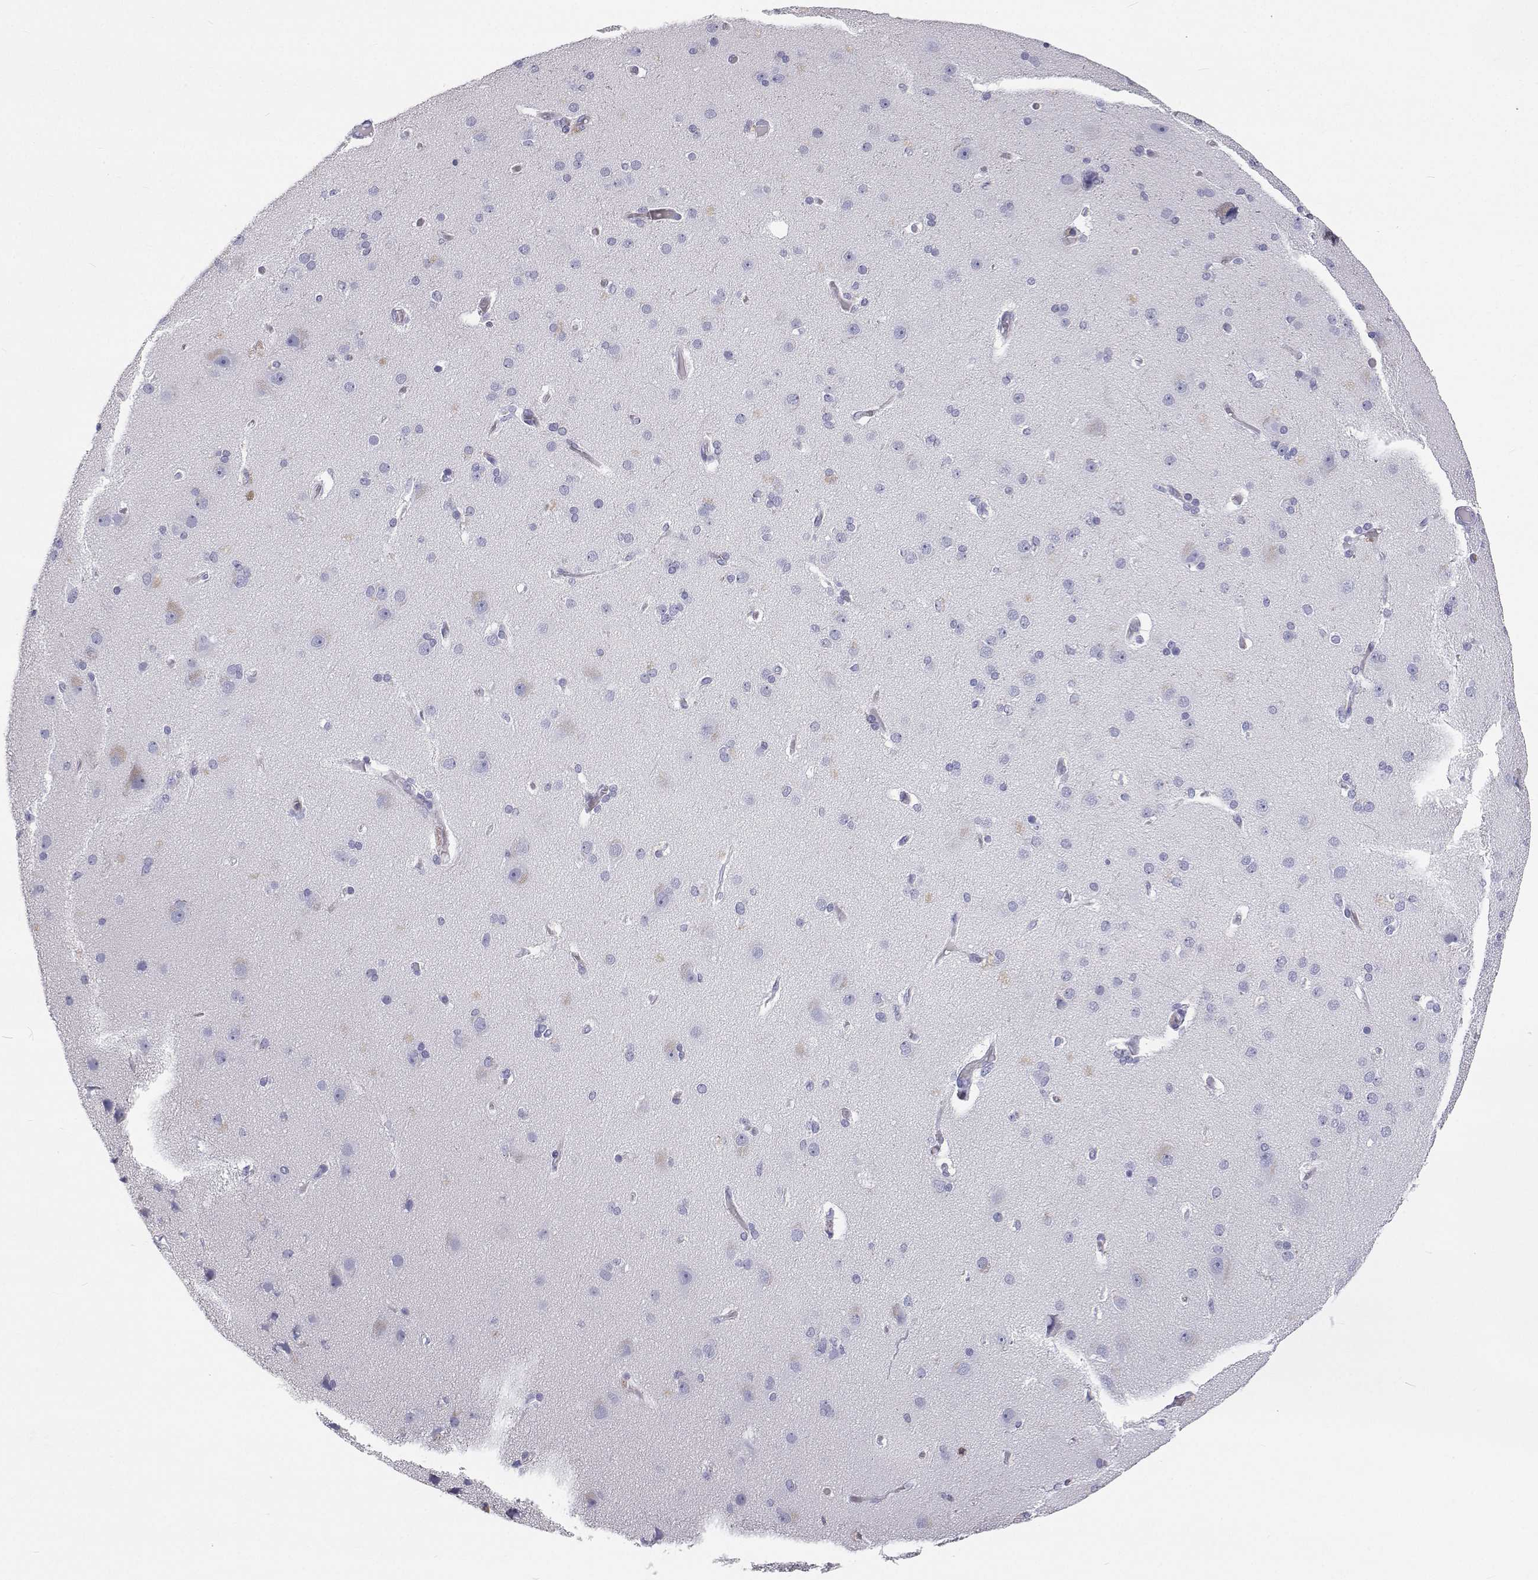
{"staining": {"intensity": "negative", "quantity": "none", "location": "none"}, "tissue": "cerebral cortex", "cell_type": "Endothelial cells", "image_type": "normal", "snomed": [{"axis": "morphology", "description": "Normal tissue, NOS"}, {"axis": "morphology", "description": "Glioma, malignant, High grade"}, {"axis": "topography", "description": "Cerebral cortex"}], "caption": "The histopathology image shows no significant expression in endothelial cells of cerebral cortex. (DAB (3,3'-diaminobenzidine) immunohistochemistry with hematoxylin counter stain).", "gene": "SFTPB", "patient": {"sex": "male", "age": 71}}